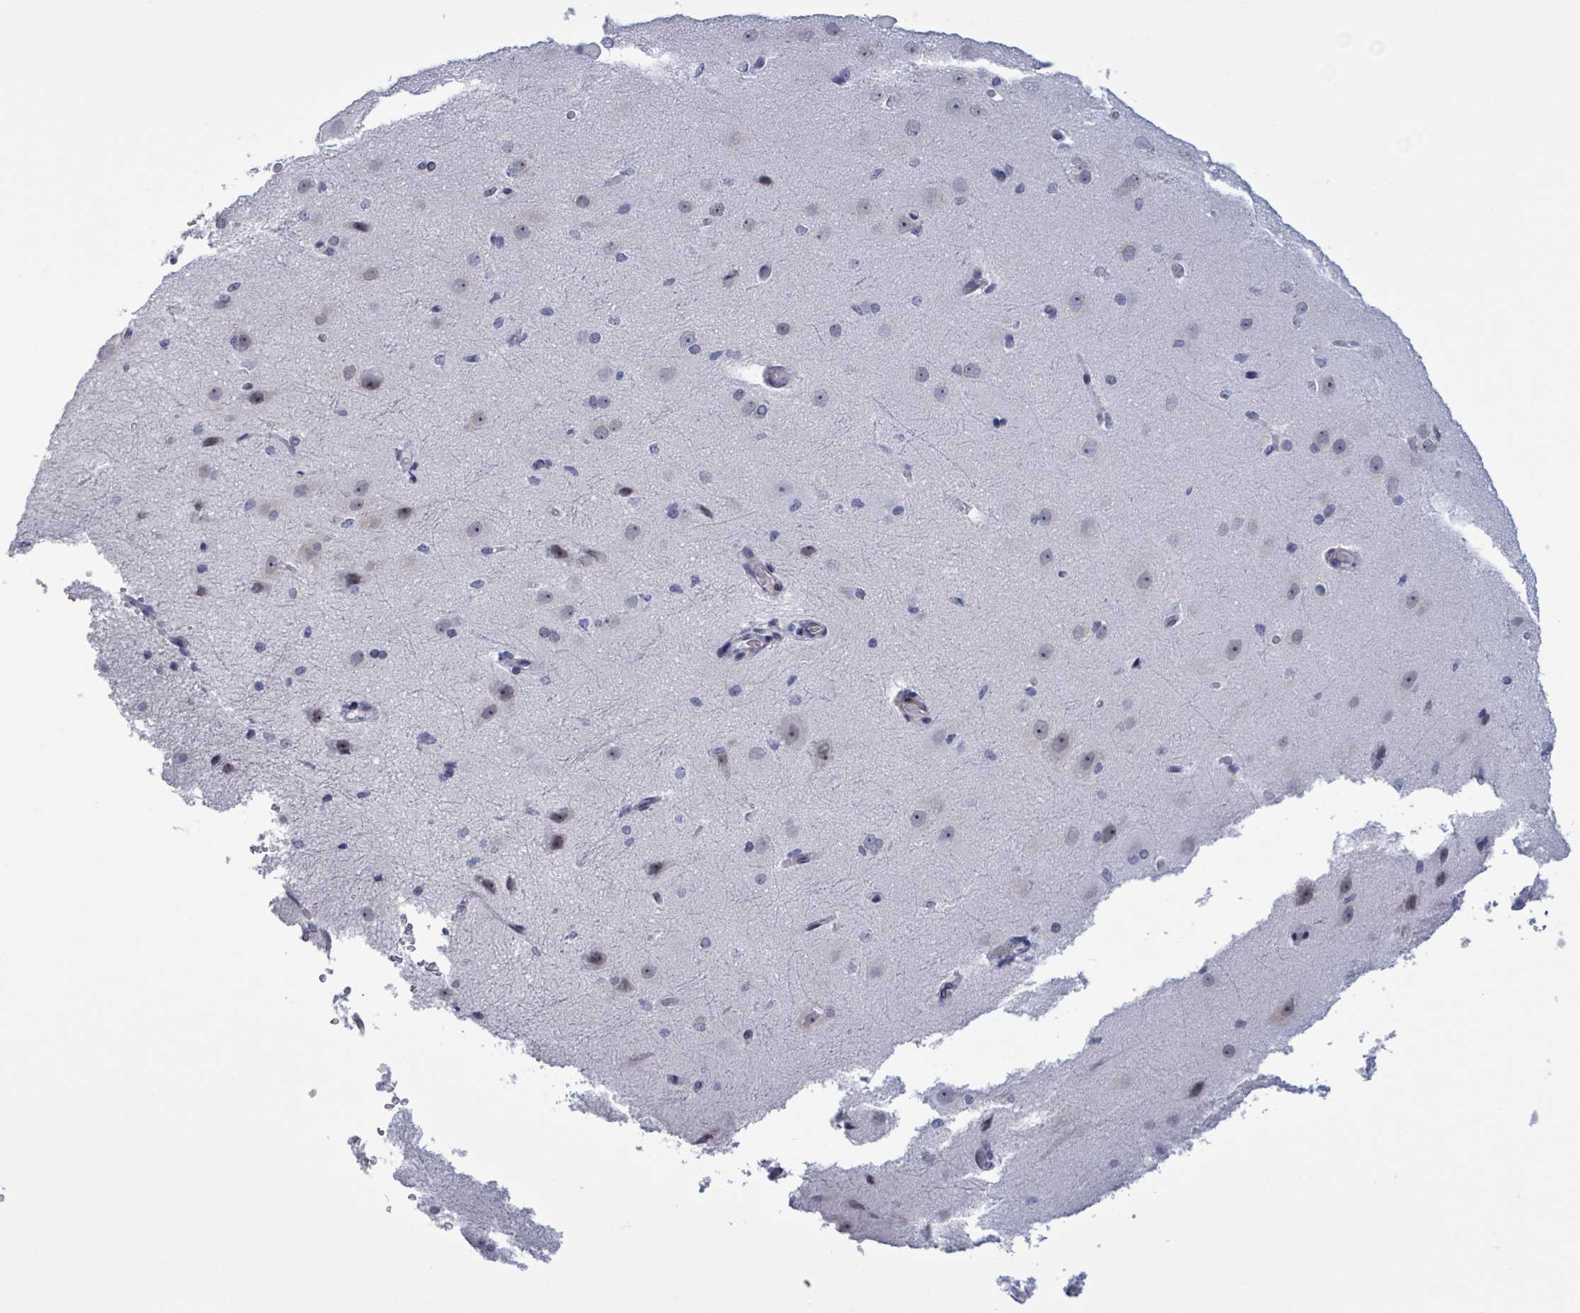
{"staining": {"intensity": "negative", "quantity": "none", "location": "none"}, "tissue": "cerebral cortex", "cell_type": "Endothelial cells", "image_type": "normal", "snomed": [{"axis": "morphology", "description": "Normal tissue, NOS"}, {"axis": "morphology", "description": "Inflammation, NOS"}, {"axis": "topography", "description": "Cerebral cortex"}], "caption": "Immunohistochemical staining of benign cerebral cortex shows no significant positivity in endothelial cells. (Immunohistochemistry (ihc), brightfield microscopy, high magnification).", "gene": "ZNF771", "patient": {"sex": "male", "age": 6}}